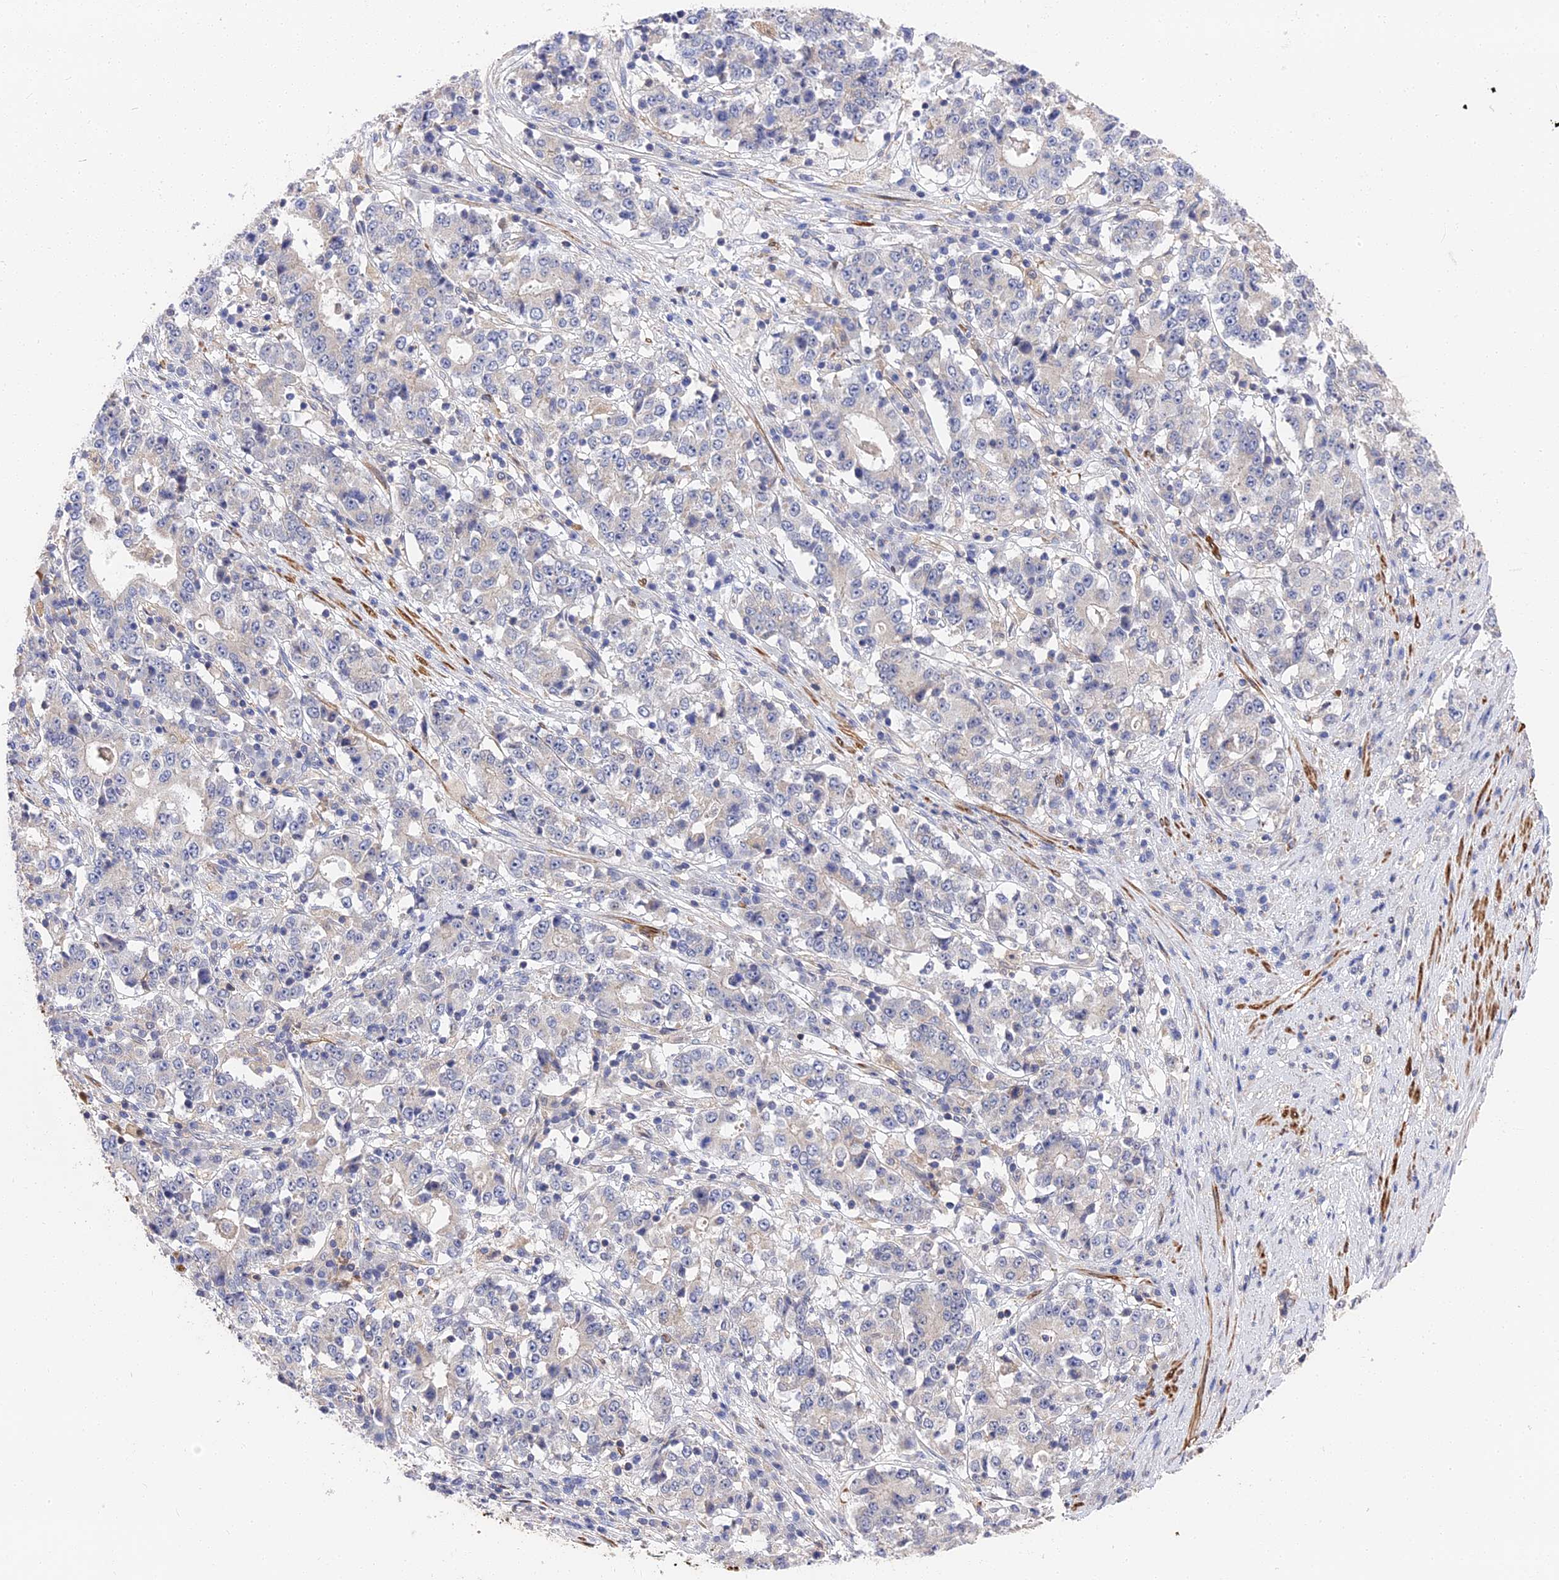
{"staining": {"intensity": "negative", "quantity": "none", "location": "none"}, "tissue": "stomach cancer", "cell_type": "Tumor cells", "image_type": "cancer", "snomed": [{"axis": "morphology", "description": "Adenocarcinoma, NOS"}, {"axis": "topography", "description": "Stomach"}], "caption": "This is an immunohistochemistry (IHC) image of human stomach cancer (adenocarcinoma). There is no staining in tumor cells.", "gene": "CCDC113", "patient": {"sex": "male", "age": 59}}